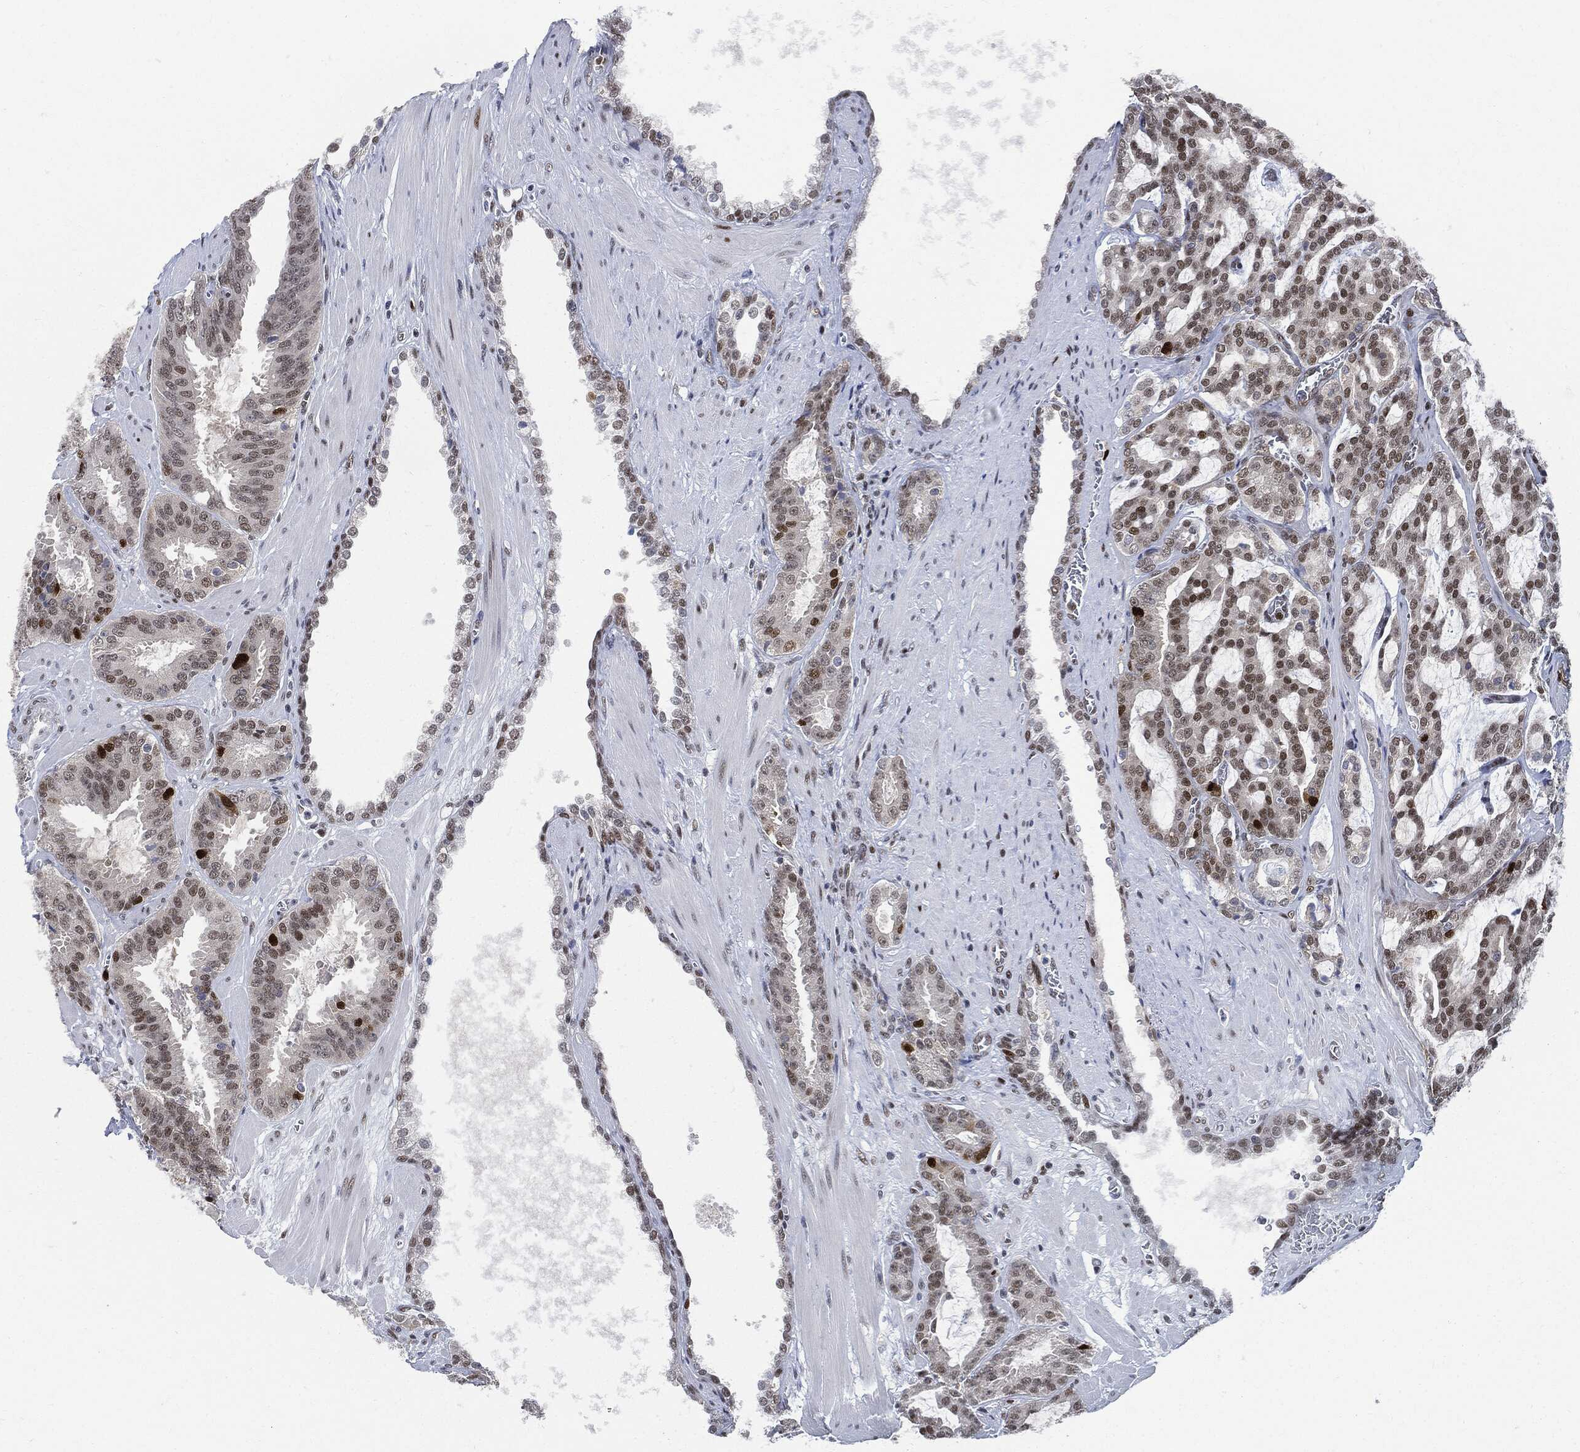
{"staining": {"intensity": "strong", "quantity": "<25%", "location": "nuclear"}, "tissue": "prostate cancer", "cell_type": "Tumor cells", "image_type": "cancer", "snomed": [{"axis": "morphology", "description": "Adenocarcinoma, NOS"}, {"axis": "topography", "description": "Prostate"}], "caption": "IHC image of neoplastic tissue: human prostate cancer (adenocarcinoma) stained using immunohistochemistry shows medium levels of strong protein expression localized specifically in the nuclear of tumor cells, appearing as a nuclear brown color.", "gene": "PCNA", "patient": {"sex": "male", "age": 67}}